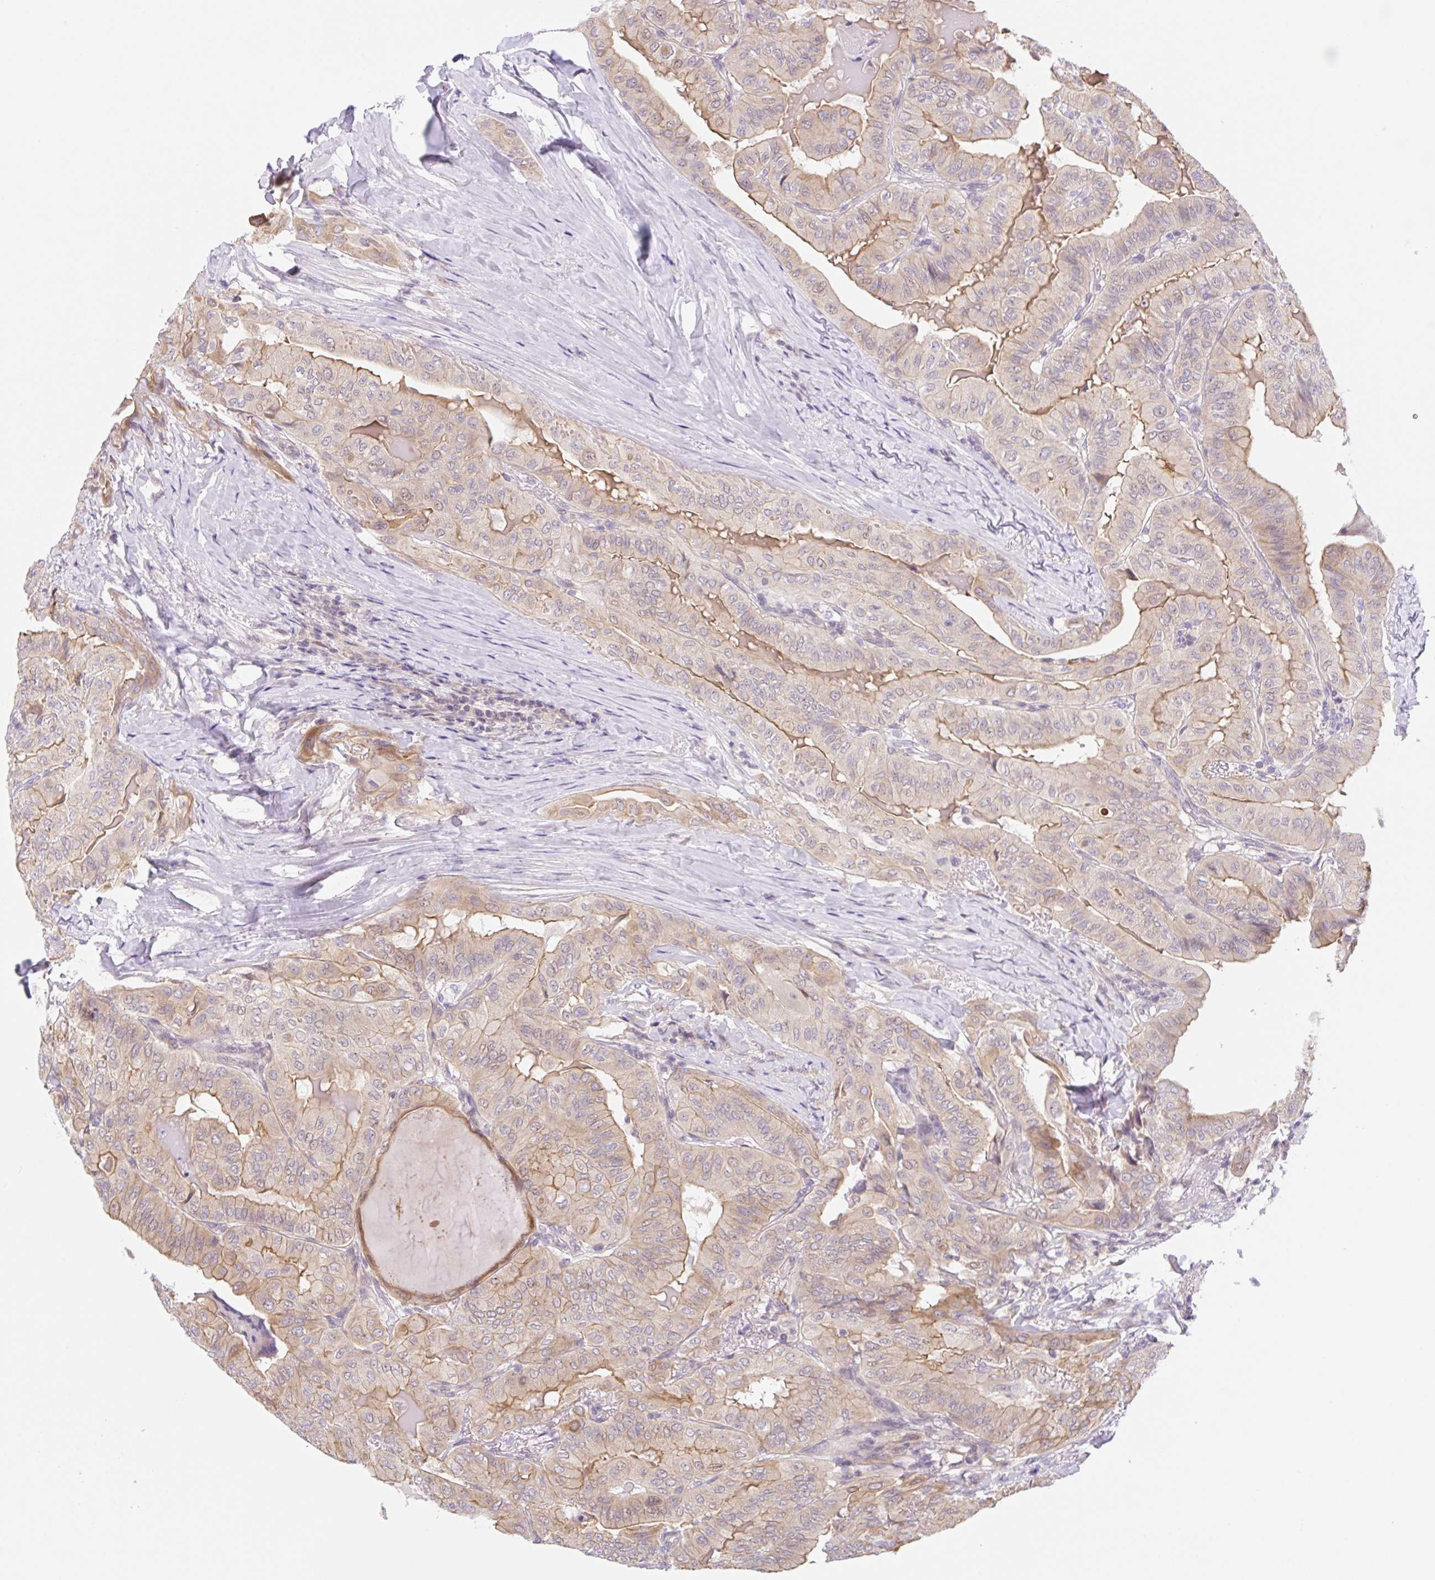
{"staining": {"intensity": "weak", "quantity": ">75%", "location": "cytoplasmic/membranous"}, "tissue": "thyroid cancer", "cell_type": "Tumor cells", "image_type": "cancer", "snomed": [{"axis": "morphology", "description": "Papillary adenocarcinoma, NOS"}, {"axis": "topography", "description": "Thyroid gland"}], "caption": "Immunohistochemical staining of human papillary adenocarcinoma (thyroid) displays low levels of weak cytoplasmic/membranous protein positivity in about >75% of tumor cells. The staining was performed using DAB (3,3'-diaminobenzidine) to visualize the protein expression in brown, while the nuclei were stained in blue with hematoxylin (Magnification: 20x).", "gene": "TBPL2", "patient": {"sex": "female", "age": 68}}